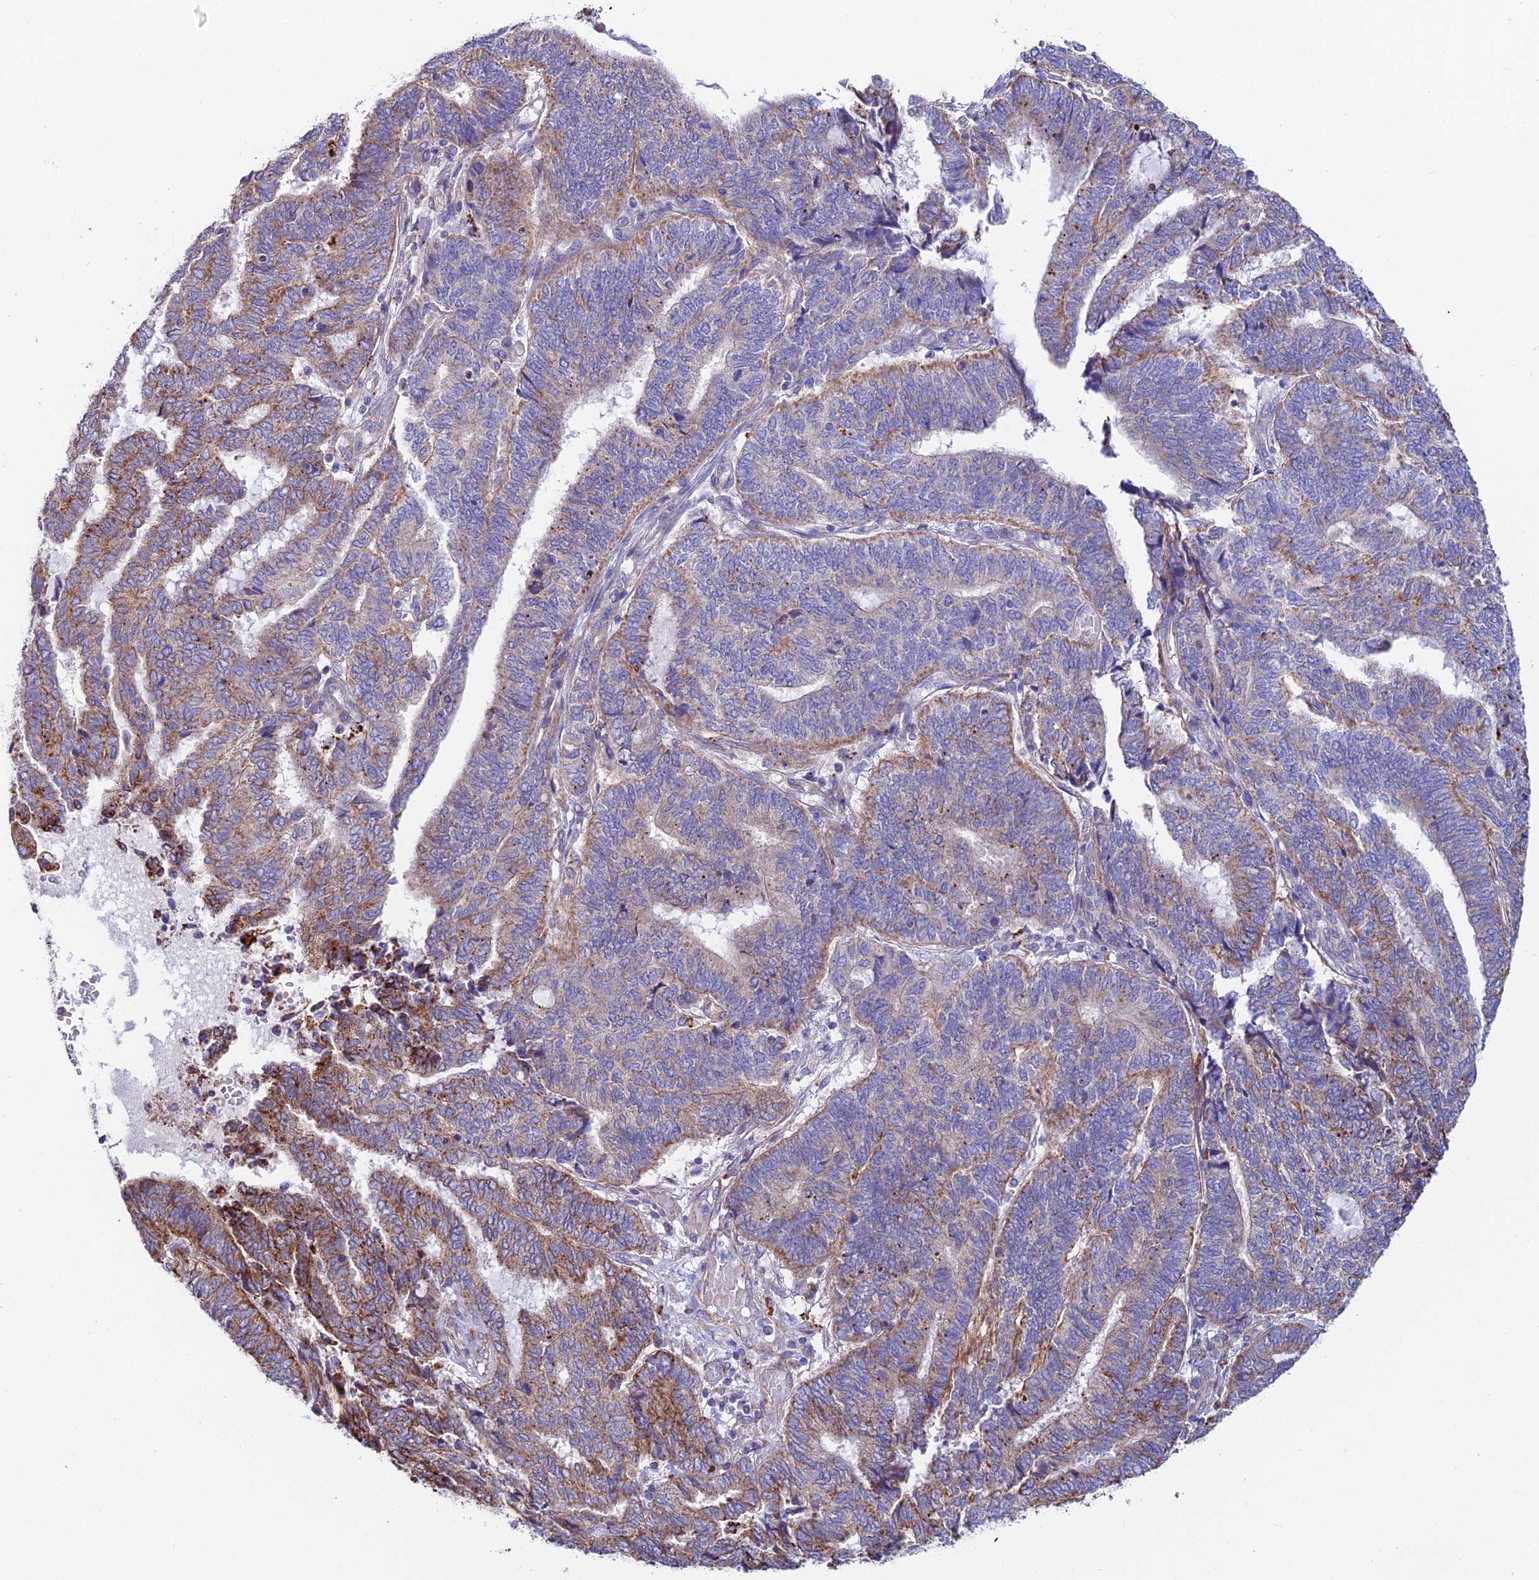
{"staining": {"intensity": "moderate", "quantity": "25%-75%", "location": "cytoplasmic/membranous"}, "tissue": "endometrial cancer", "cell_type": "Tumor cells", "image_type": "cancer", "snomed": [{"axis": "morphology", "description": "Adenocarcinoma, NOS"}, {"axis": "topography", "description": "Uterus"}, {"axis": "topography", "description": "Endometrium"}], "caption": "Immunohistochemistry (DAB (3,3'-diaminobenzidine)) staining of adenocarcinoma (endometrial) demonstrates moderate cytoplasmic/membranous protein expression in about 25%-75% of tumor cells.", "gene": "VPS13C", "patient": {"sex": "female", "age": 70}}